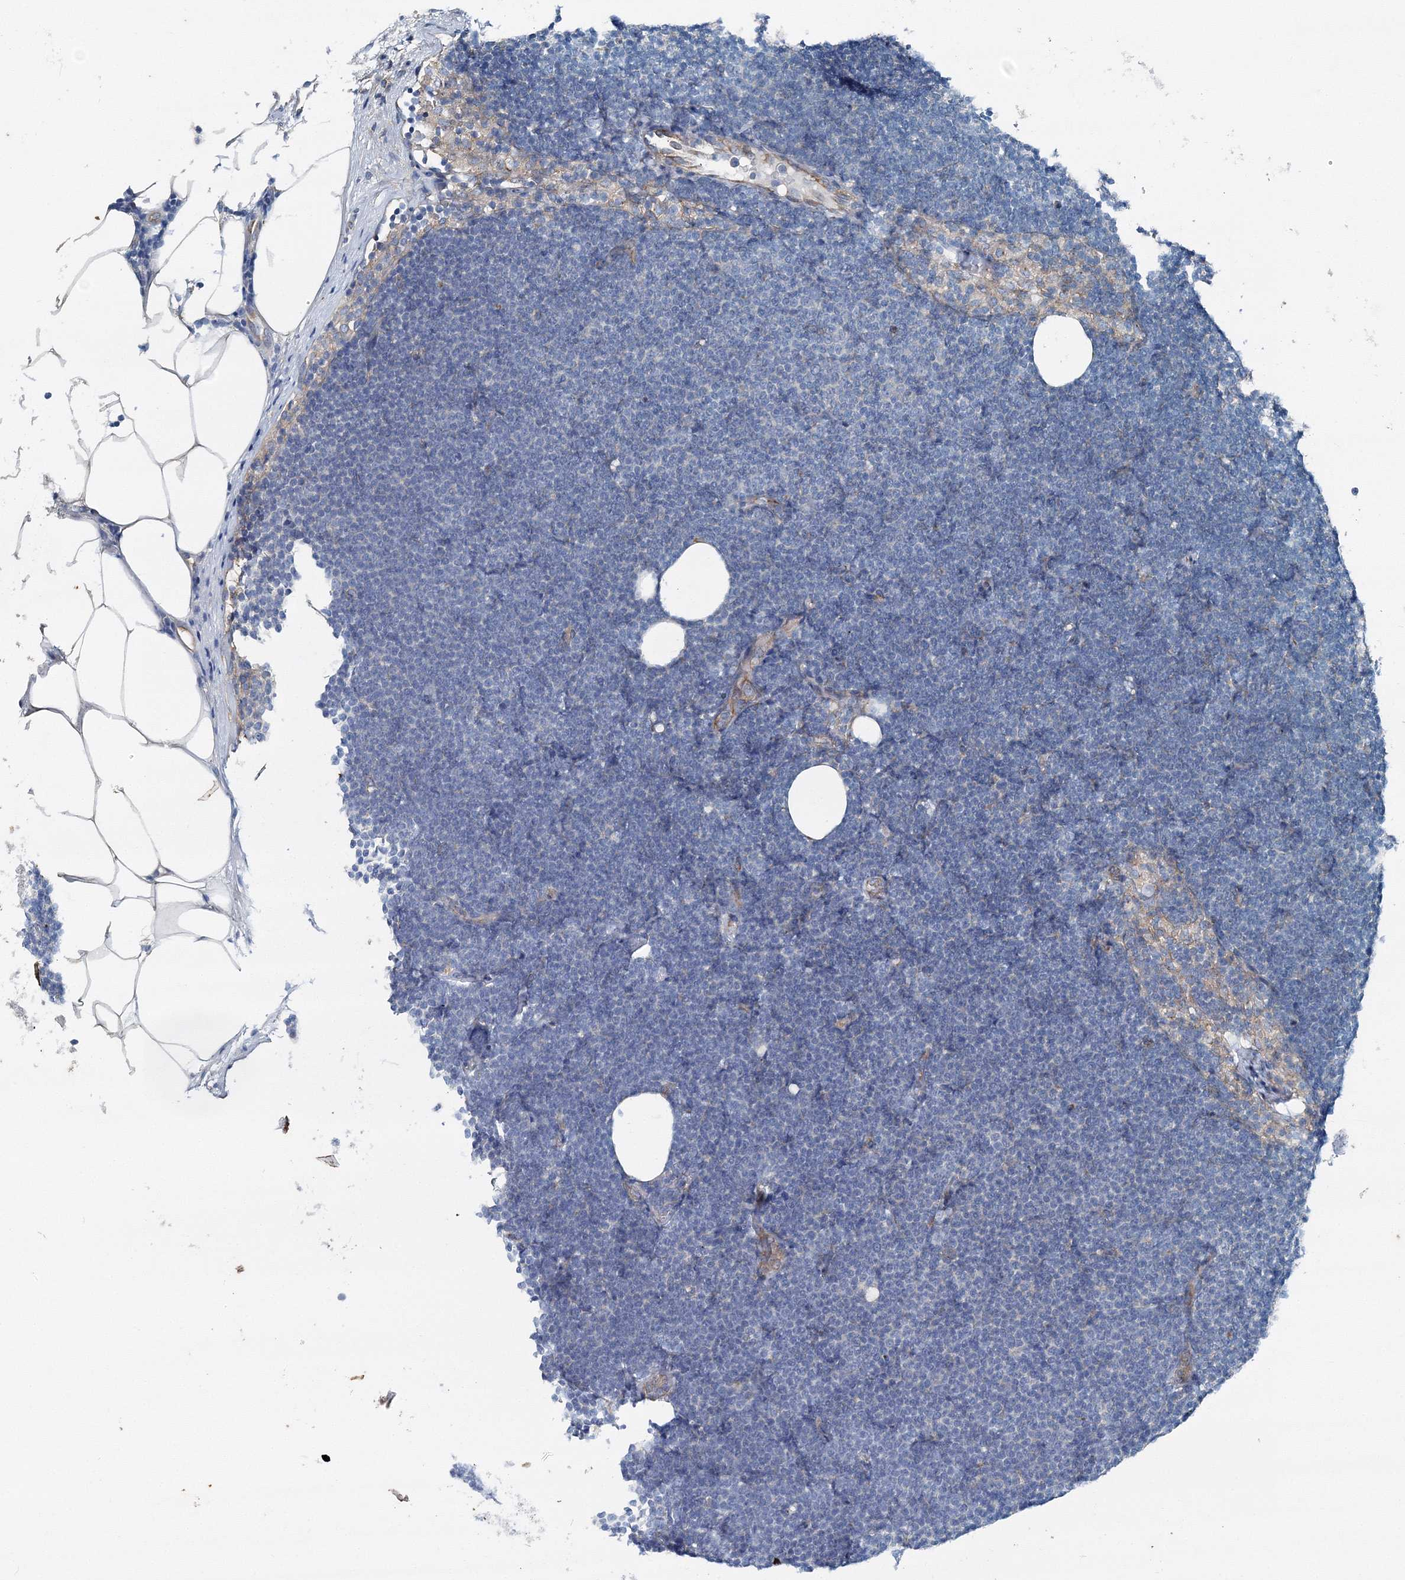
{"staining": {"intensity": "negative", "quantity": "none", "location": "none"}, "tissue": "lymphoma", "cell_type": "Tumor cells", "image_type": "cancer", "snomed": [{"axis": "morphology", "description": "Malignant lymphoma, non-Hodgkin's type, Low grade"}, {"axis": "topography", "description": "Lymph node"}], "caption": "The histopathology image exhibits no significant positivity in tumor cells of low-grade malignant lymphoma, non-Hodgkin's type.", "gene": "MPHOSPH9", "patient": {"sex": "female", "age": 53}}